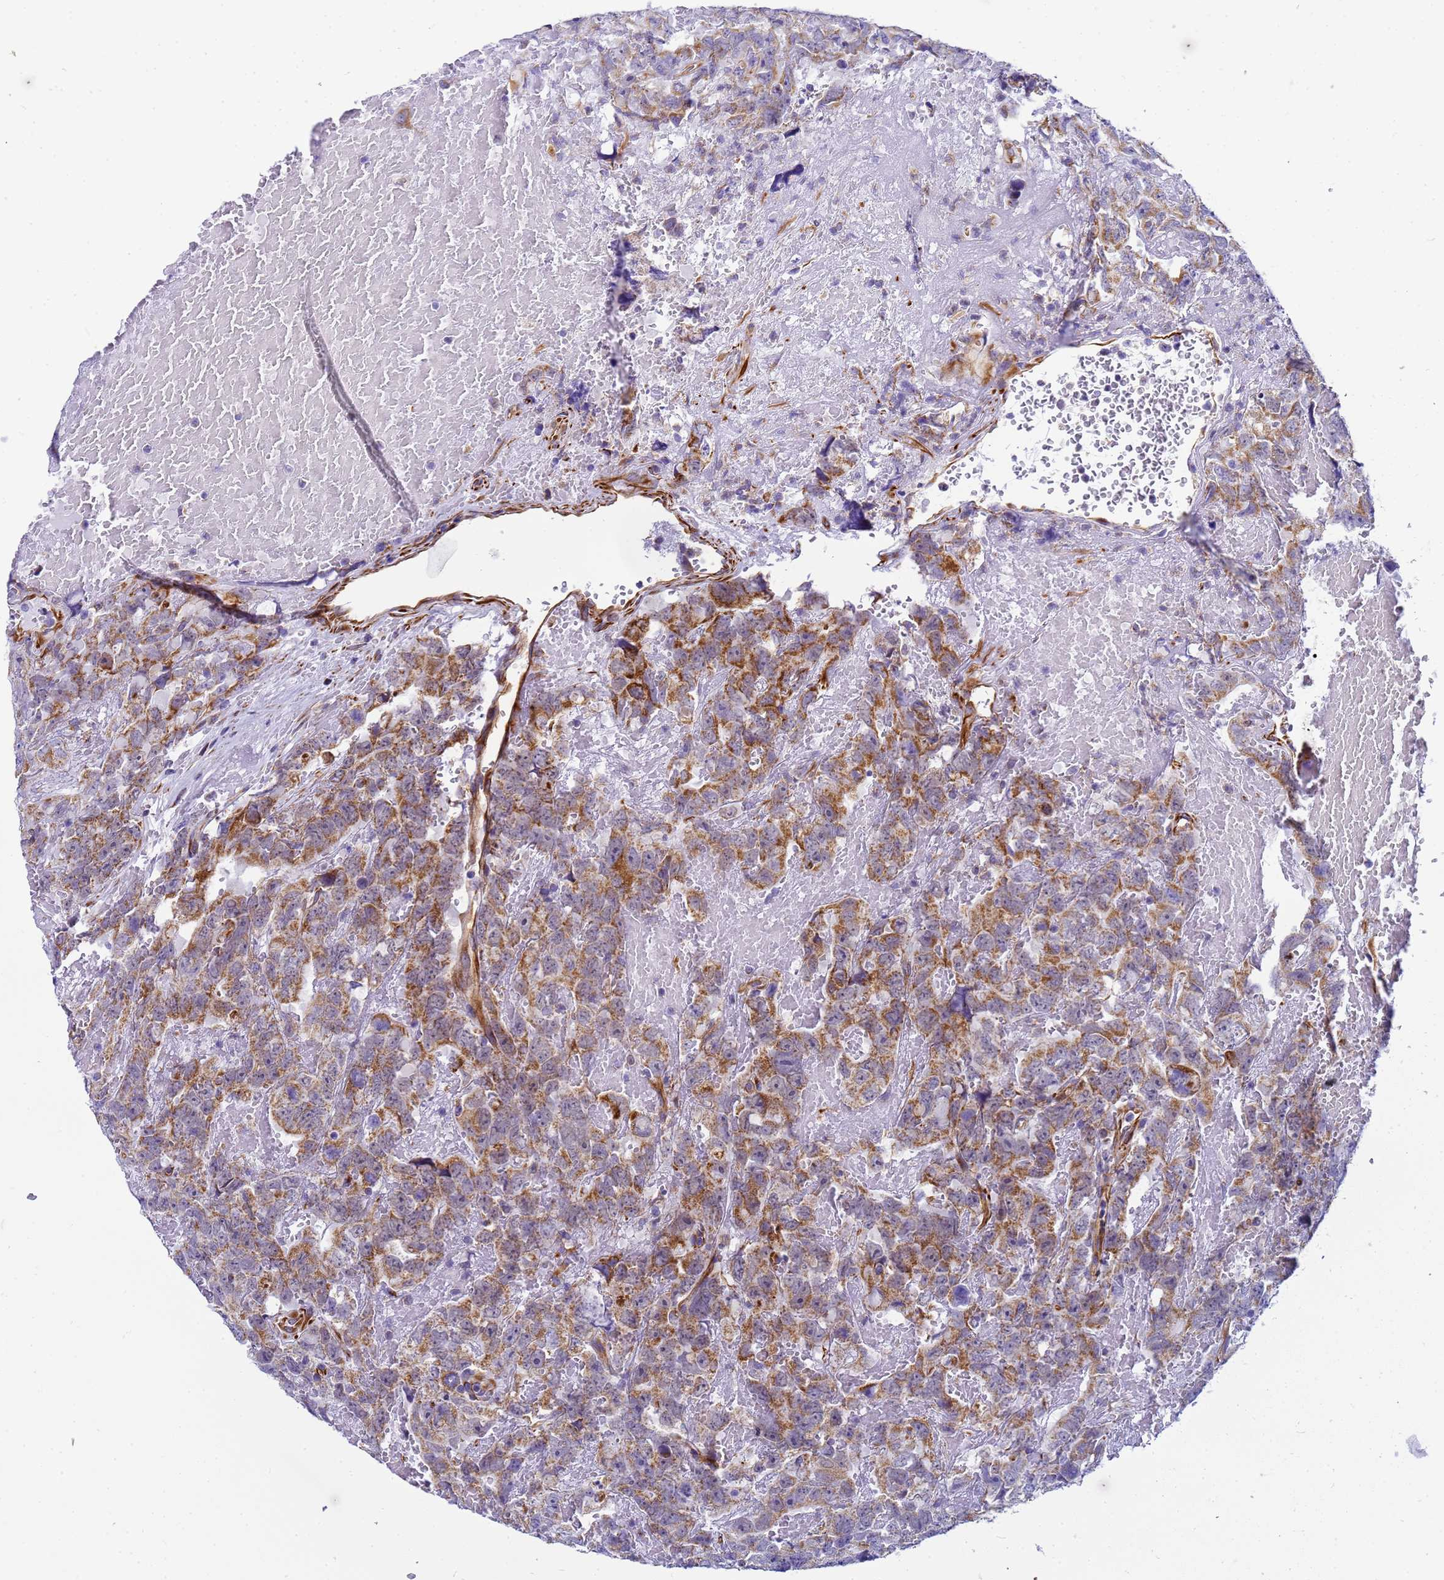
{"staining": {"intensity": "moderate", "quantity": "25%-75%", "location": "cytoplasmic/membranous"}, "tissue": "testis cancer", "cell_type": "Tumor cells", "image_type": "cancer", "snomed": [{"axis": "morphology", "description": "Carcinoma, Embryonal, NOS"}, {"axis": "topography", "description": "Testis"}], "caption": "Protein expression analysis of human testis embryonal carcinoma reveals moderate cytoplasmic/membranous positivity in about 25%-75% of tumor cells.", "gene": "UBXN2B", "patient": {"sex": "male", "age": 45}}